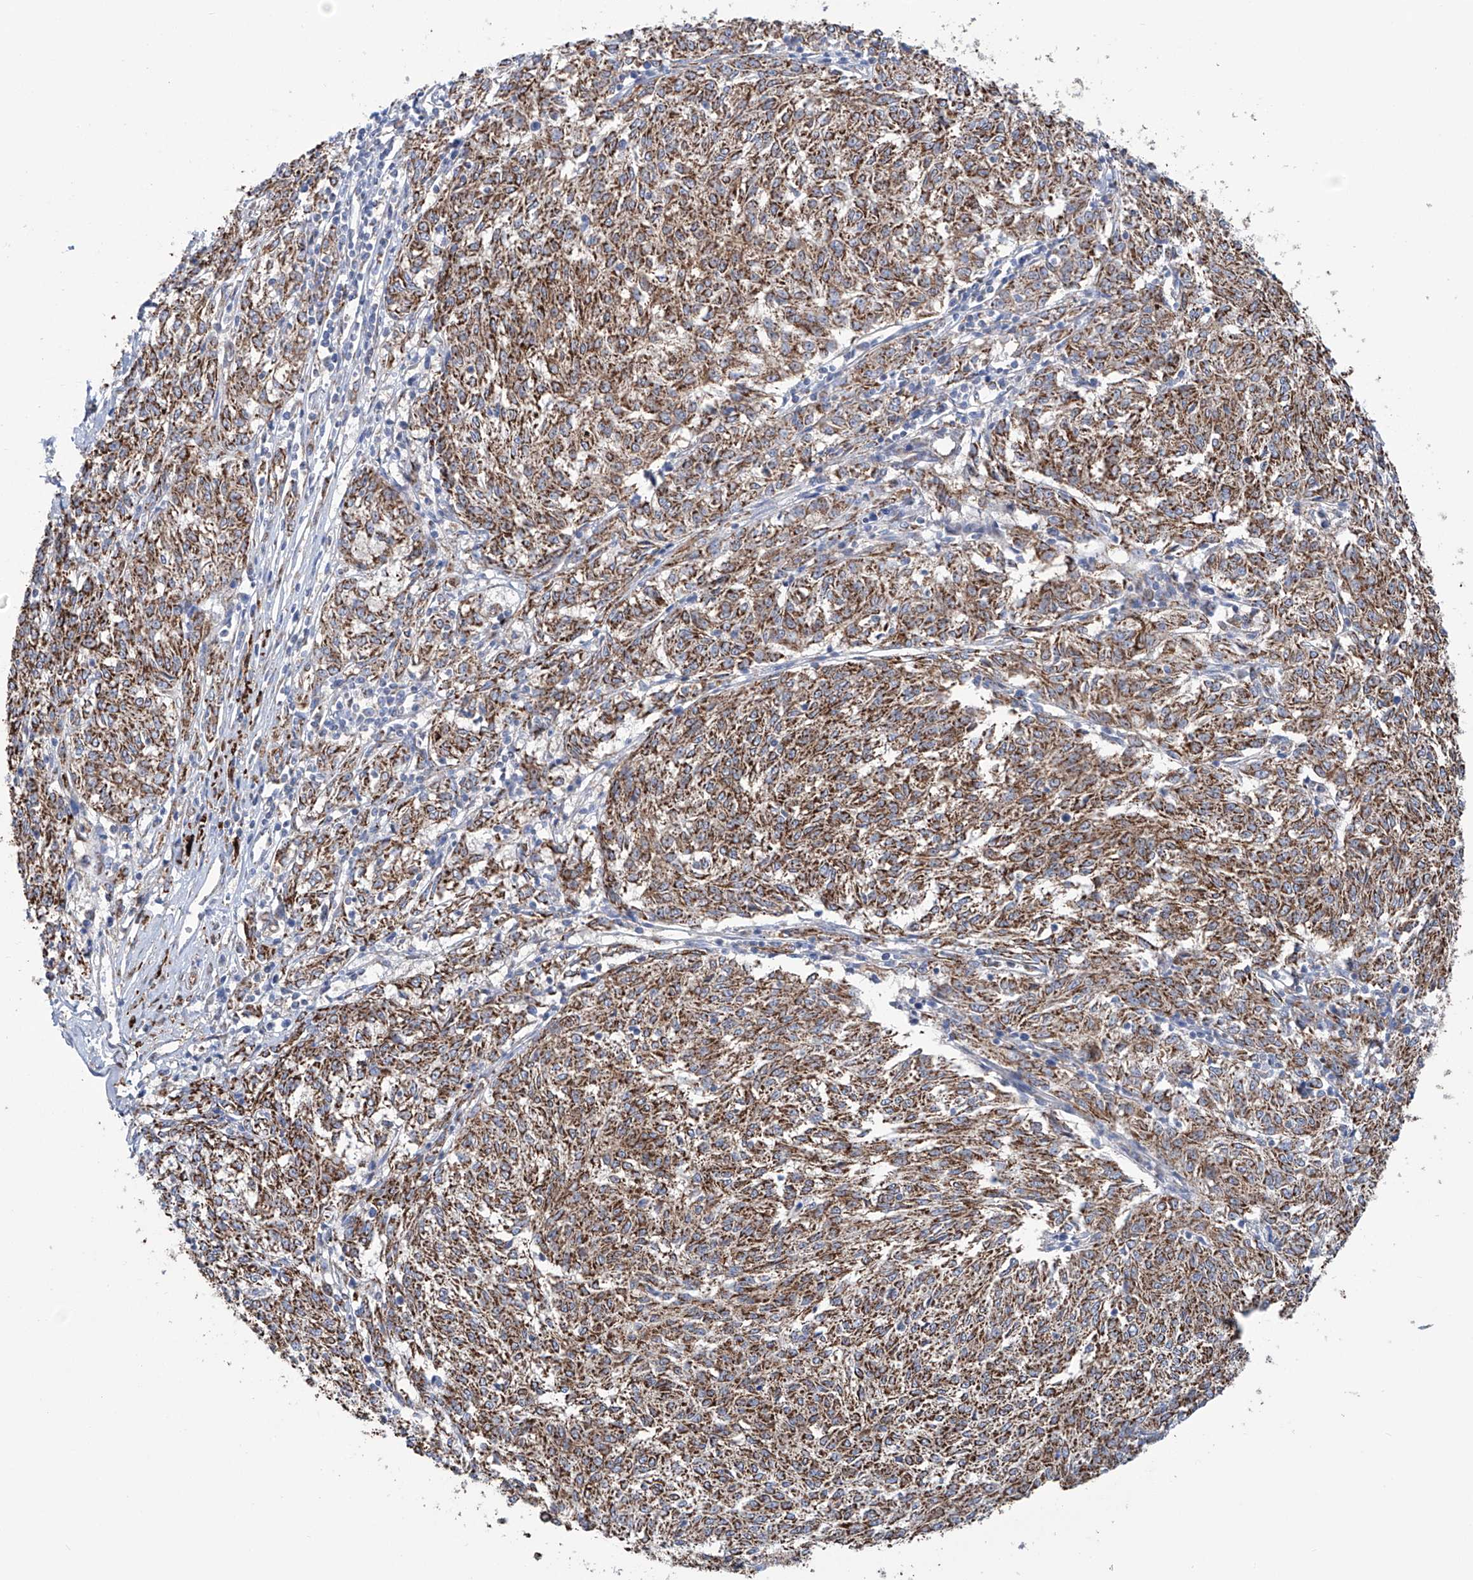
{"staining": {"intensity": "strong", "quantity": ">75%", "location": "cytoplasmic/membranous"}, "tissue": "melanoma", "cell_type": "Tumor cells", "image_type": "cancer", "snomed": [{"axis": "morphology", "description": "Malignant melanoma, NOS"}, {"axis": "topography", "description": "Skin"}], "caption": "Brown immunohistochemical staining in malignant melanoma reveals strong cytoplasmic/membranous staining in approximately >75% of tumor cells.", "gene": "ALDH6A1", "patient": {"sex": "female", "age": 72}}